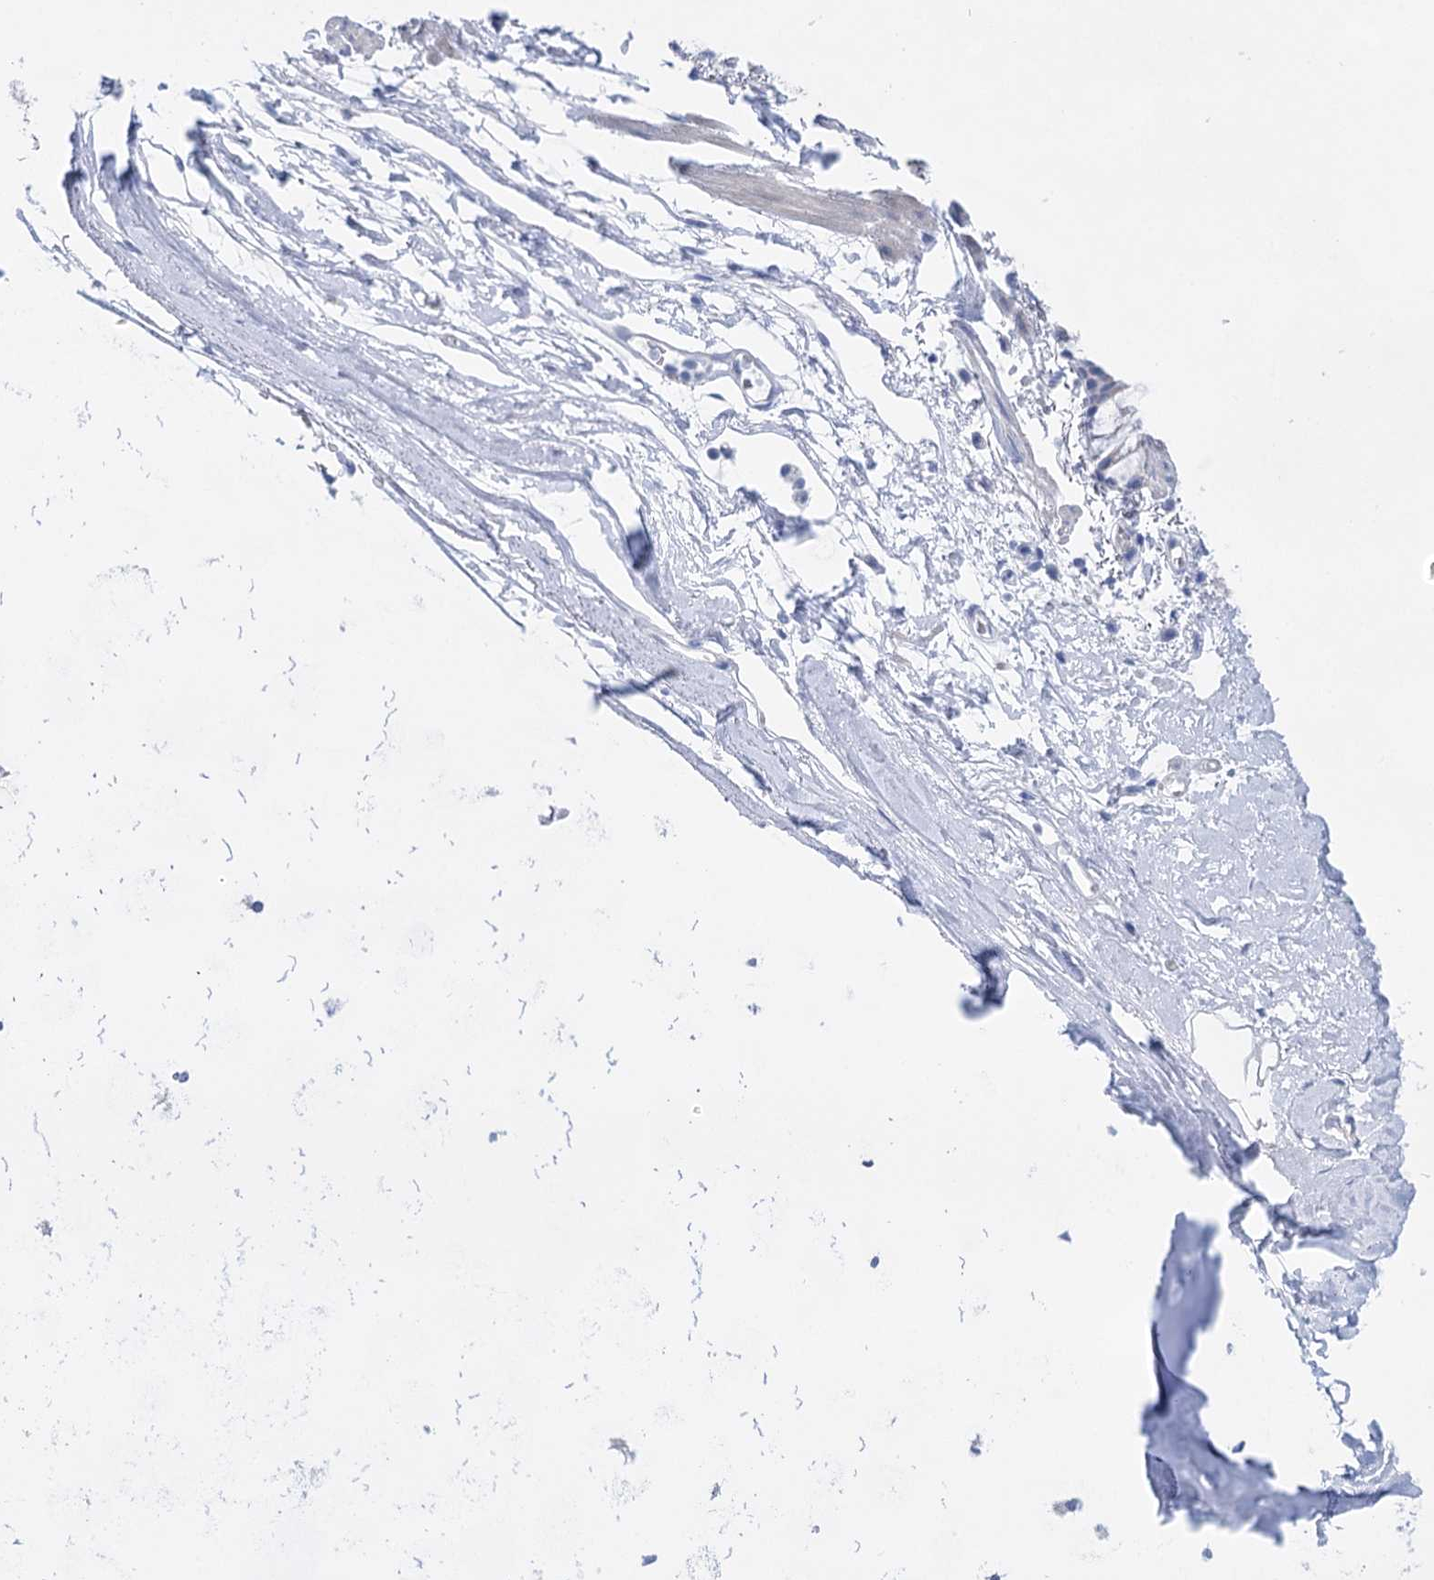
{"staining": {"intensity": "negative", "quantity": "none", "location": "none"}, "tissue": "adipose tissue", "cell_type": "Adipocytes", "image_type": "normal", "snomed": [{"axis": "morphology", "description": "Normal tissue, NOS"}, {"axis": "topography", "description": "Lymph node"}, {"axis": "topography", "description": "Bronchus"}], "caption": "This is a image of immunohistochemistry (IHC) staining of unremarkable adipose tissue, which shows no staining in adipocytes.", "gene": "LALBA", "patient": {"sex": "male", "age": 63}}